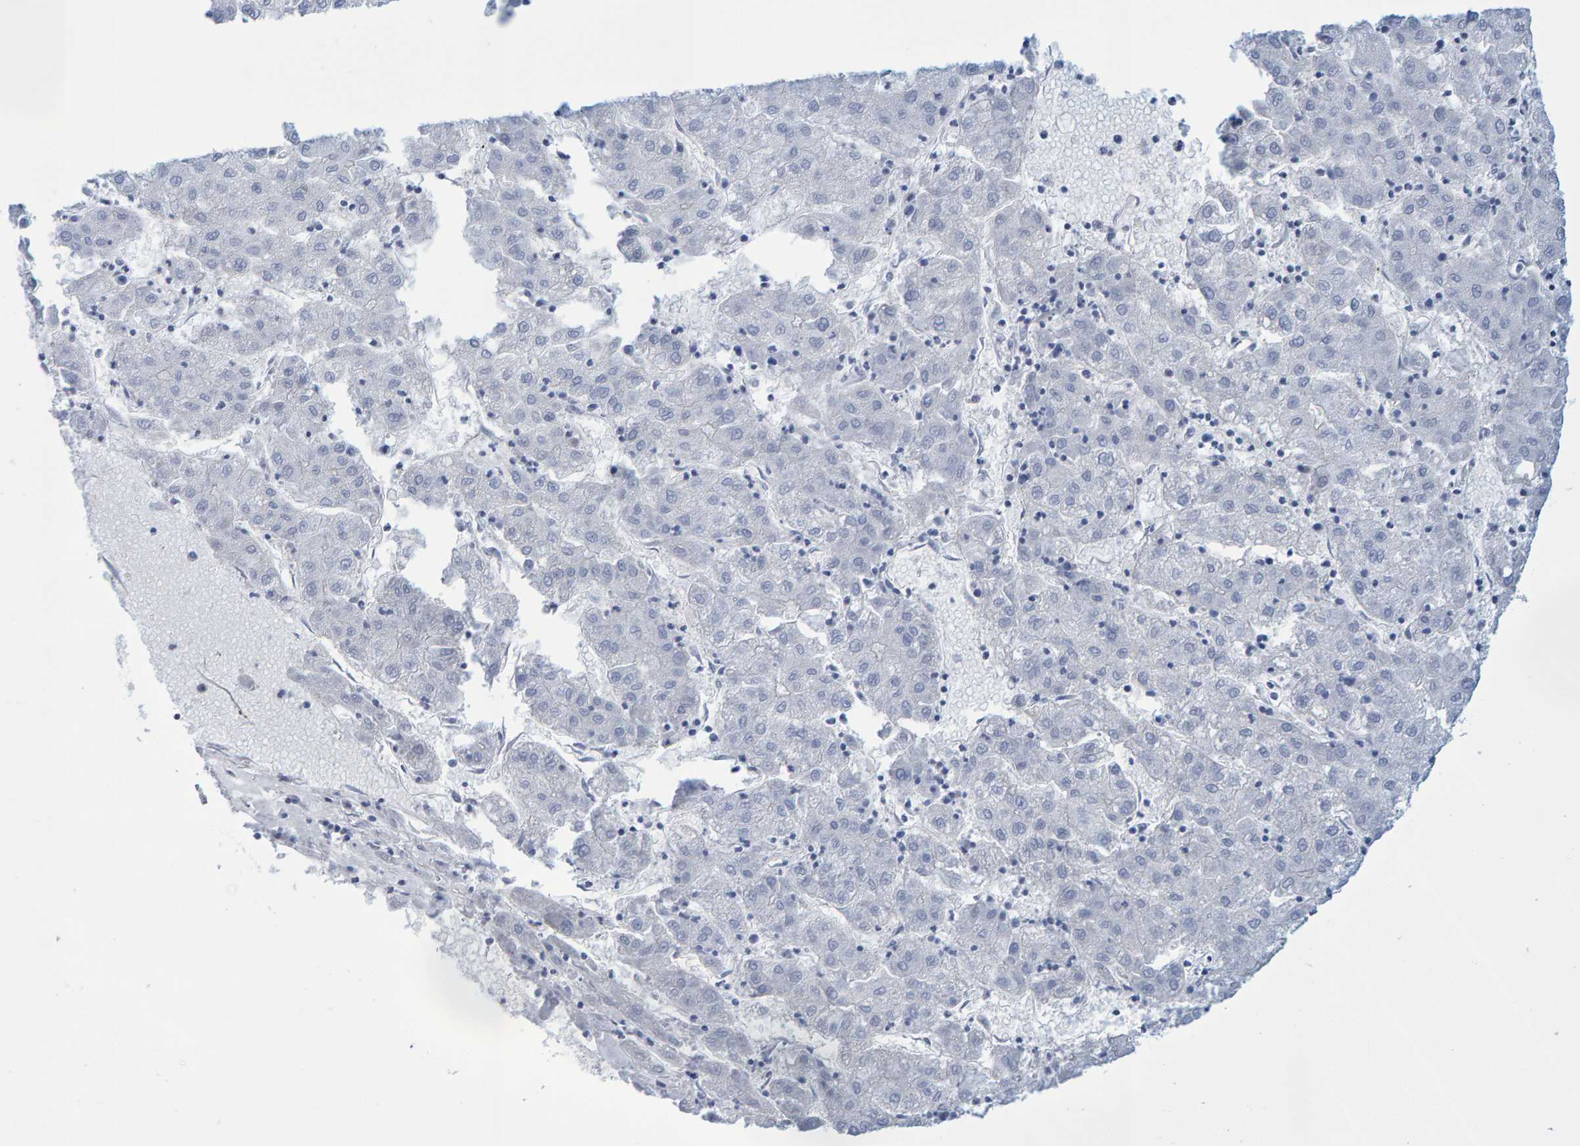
{"staining": {"intensity": "negative", "quantity": "none", "location": "none"}, "tissue": "liver cancer", "cell_type": "Tumor cells", "image_type": "cancer", "snomed": [{"axis": "morphology", "description": "Carcinoma, Hepatocellular, NOS"}, {"axis": "topography", "description": "Liver"}], "caption": "Protein analysis of liver cancer (hepatocellular carcinoma) shows no significant expression in tumor cells.", "gene": "JAKMIP3", "patient": {"sex": "male", "age": 72}}